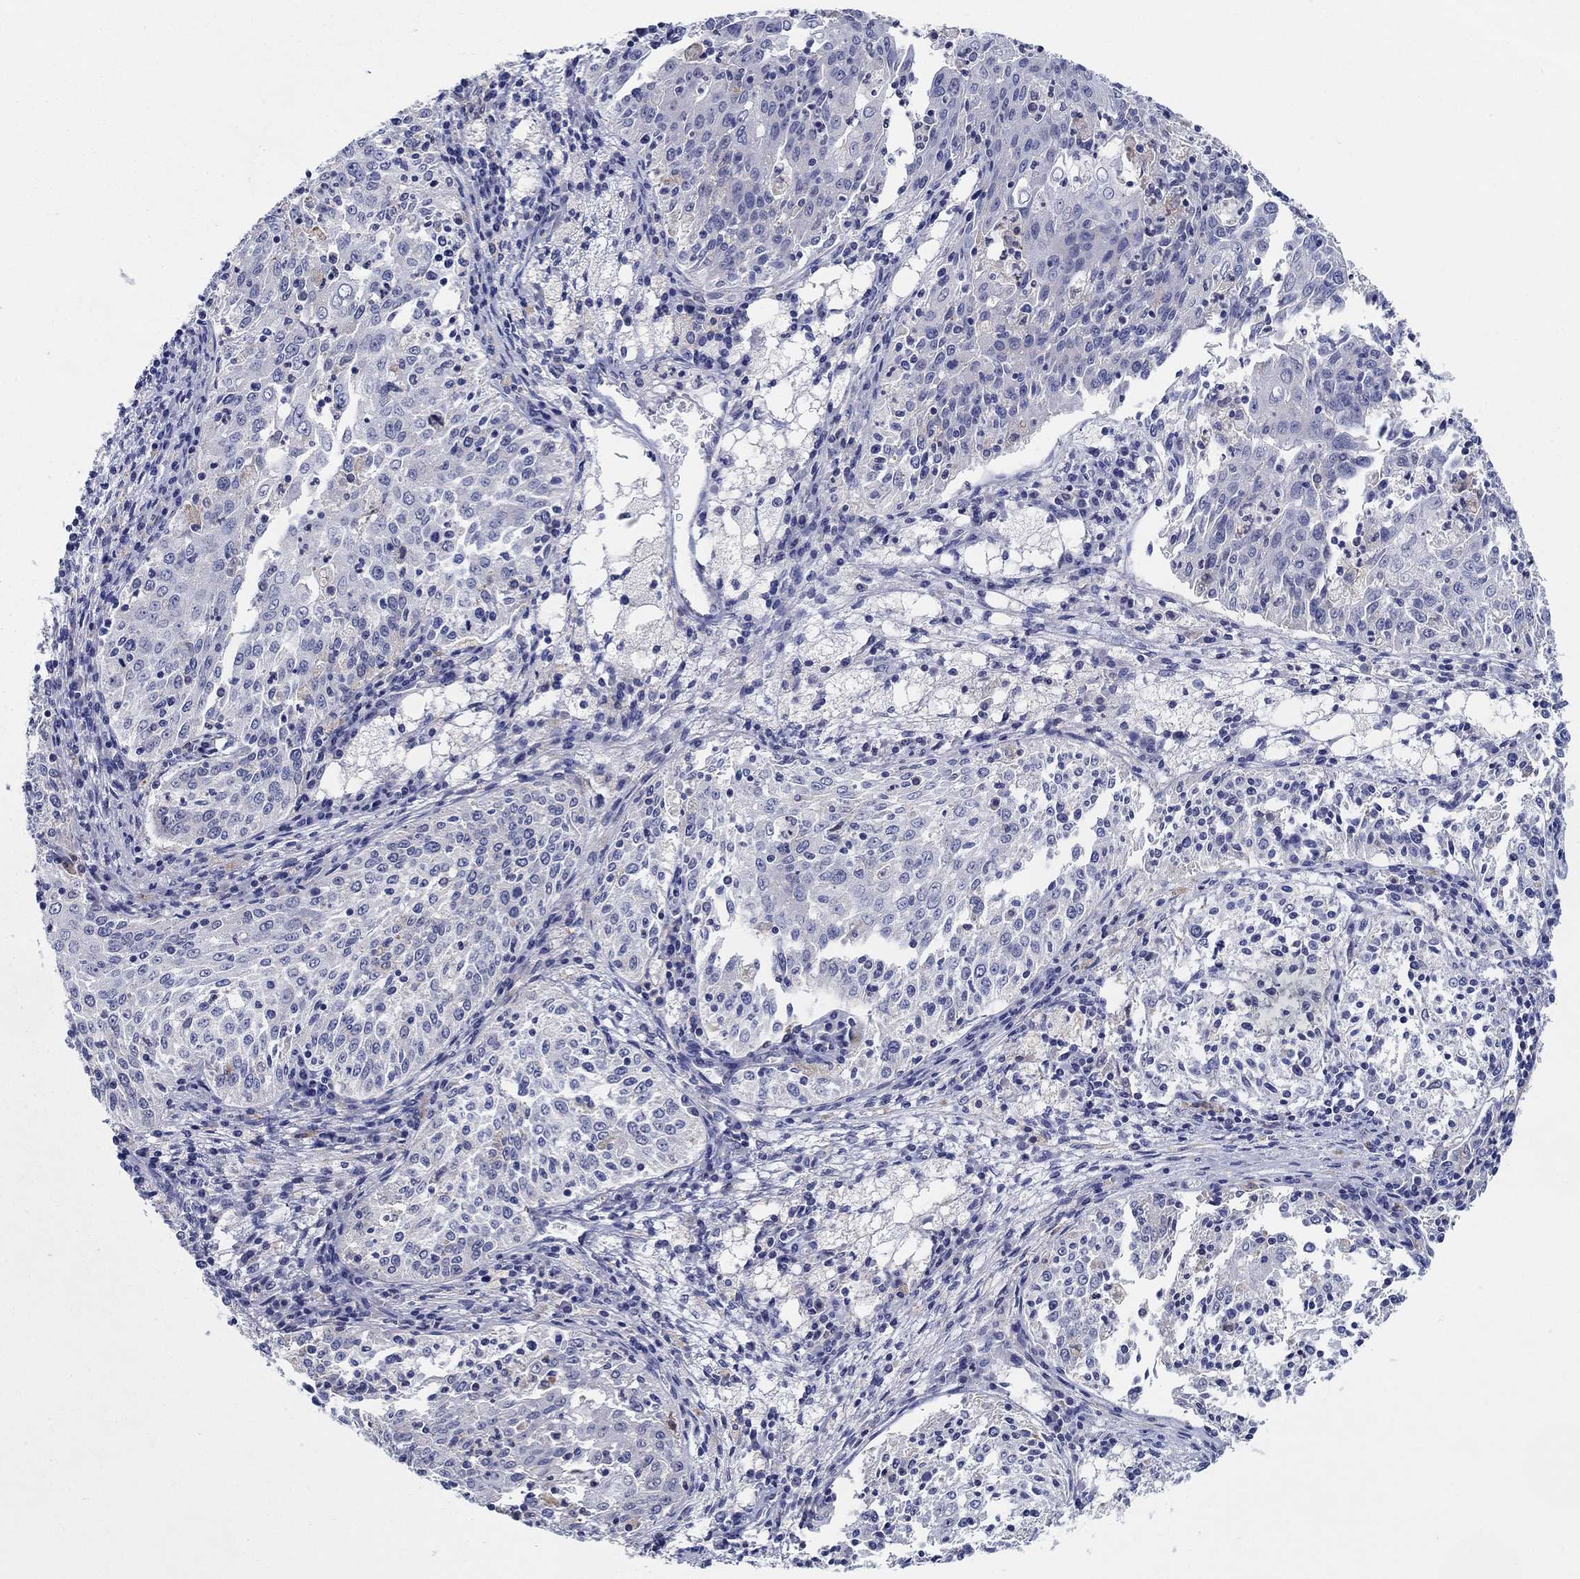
{"staining": {"intensity": "negative", "quantity": "none", "location": "none"}, "tissue": "cervical cancer", "cell_type": "Tumor cells", "image_type": "cancer", "snomed": [{"axis": "morphology", "description": "Squamous cell carcinoma, NOS"}, {"axis": "topography", "description": "Cervix"}], "caption": "A micrograph of cervical squamous cell carcinoma stained for a protein shows no brown staining in tumor cells. (DAB (3,3'-diaminobenzidine) immunohistochemistry (IHC), high magnification).", "gene": "RAP1GAP", "patient": {"sex": "female", "age": 41}}